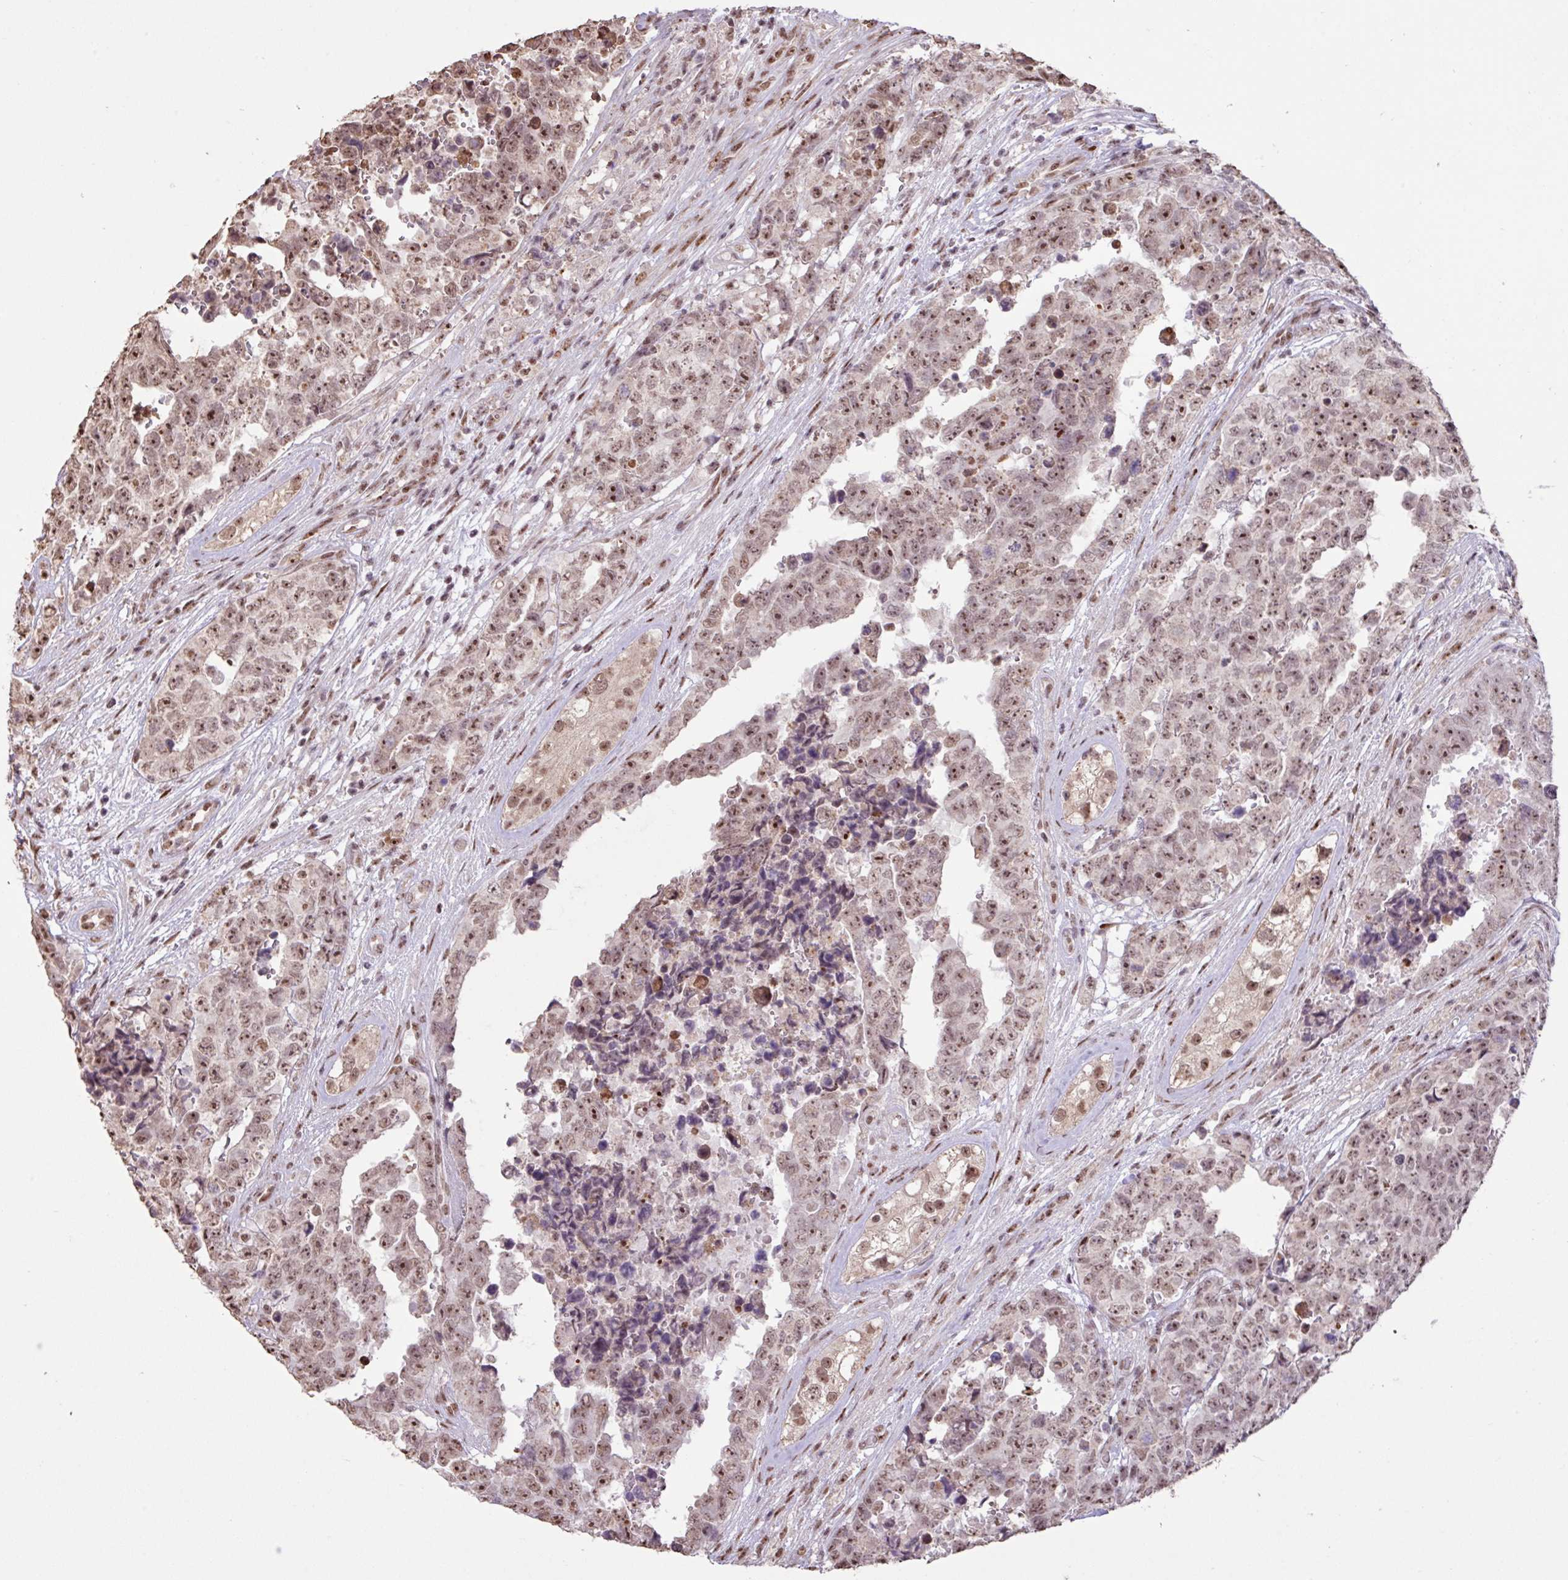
{"staining": {"intensity": "moderate", "quantity": "25%-75%", "location": "nuclear"}, "tissue": "testis cancer", "cell_type": "Tumor cells", "image_type": "cancer", "snomed": [{"axis": "morphology", "description": "Normal tissue, NOS"}, {"axis": "morphology", "description": "Carcinoma, Embryonal, NOS"}, {"axis": "topography", "description": "Testis"}, {"axis": "topography", "description": "Epididymis"}], "caption": "High-magnification brightfield microscopy of testis cancer (embryonal carcinoma) stained with DAB (3,3'-diaminobenzidine) (brown) and counterstained with hematoxylin (blue). tumor cells exhibit moderate nuclear positivity is seen in approximately25%-75% of cells.", "gene": "ZNF709", "patient": {"sex": "male", "age": 25}}